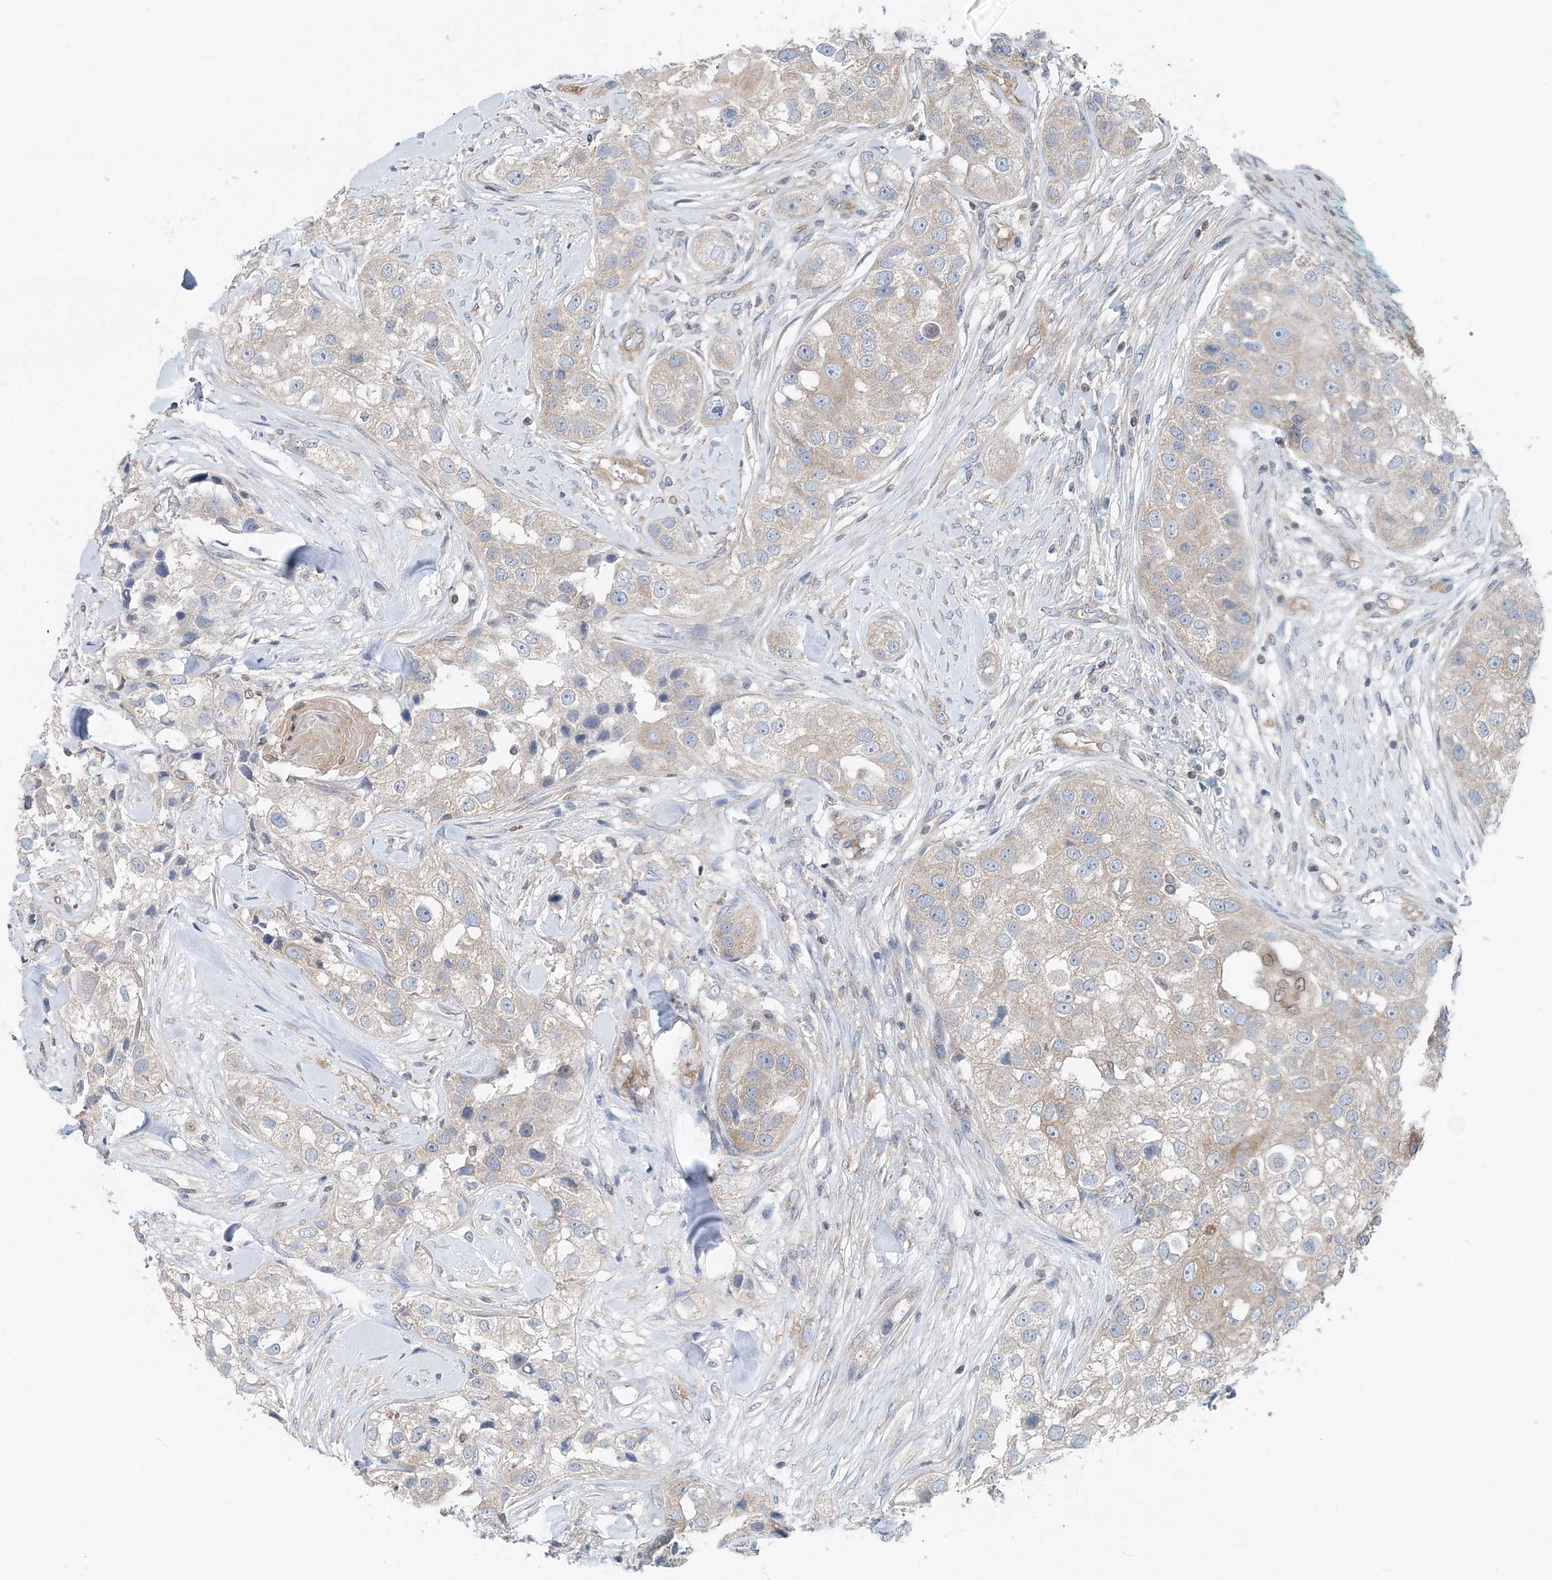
{"staining": {"intensity": "negative", "quantity": "none", "location": "none"}, "tissue": "head and neck cancer", "cell_type": "Tumor cells", "image_type": "cancer", "snomed": [{"axis": "morphology", "description": "Normal tissue, NOS"}, {"axis": "morphology", "description": "Squamous cell carcinoma, NOS"}, {"axis": "topography", "description": "Skeletal muscle"}, {"axis": "topography", "description": "Head-Neck"}], "caption": "Tumor cells show no significant protein staining in head and neck cancer (squamous cell carcinoma).", "gene": "MOB4", "patient": {"sex": "male", "age": 51}}